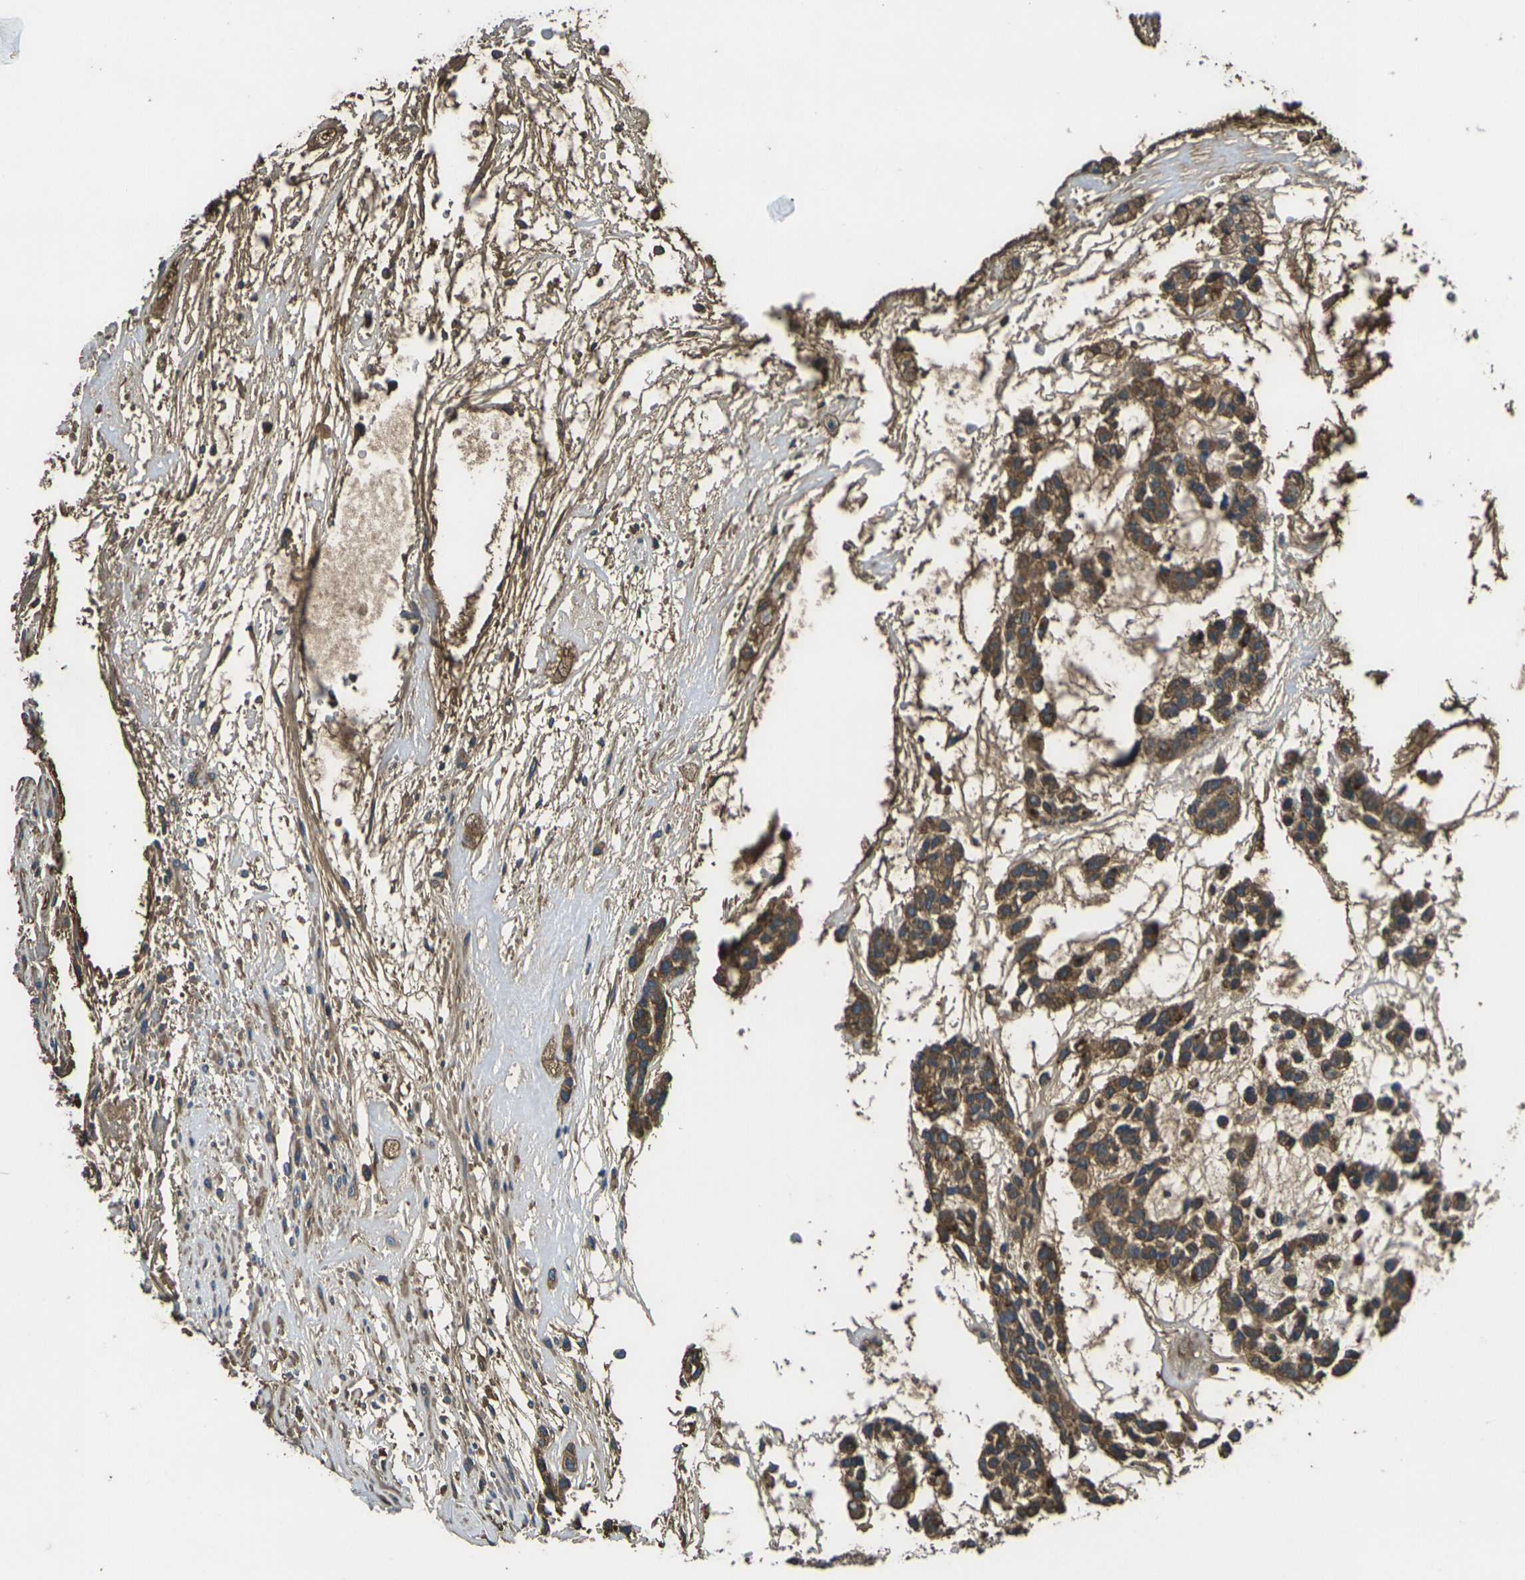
{"staining": {"intensity": "strong", "quantity": ">75%", "location": "cytoplasmic/membranous"}, "tissue": "head and neck cancer", "cell_type": "Tumor cells", "image_type": "cancer", "snomed": [{"axis": "morphology", "description": "Adenocarcinoma, NOS"}, {"axis": "morphology", "description": "Adenoma, NOS"}, {"axis": "topography", "description": "Head-Neck"}], "caption": "Protein staining exhibits strong cytoplasmic/membranous expression in about >75% of tumor cells in head and neck cancer (adenocarcinoma).", "gene": "HSPG2", "patient": {"sex": "female", "age": 55}}